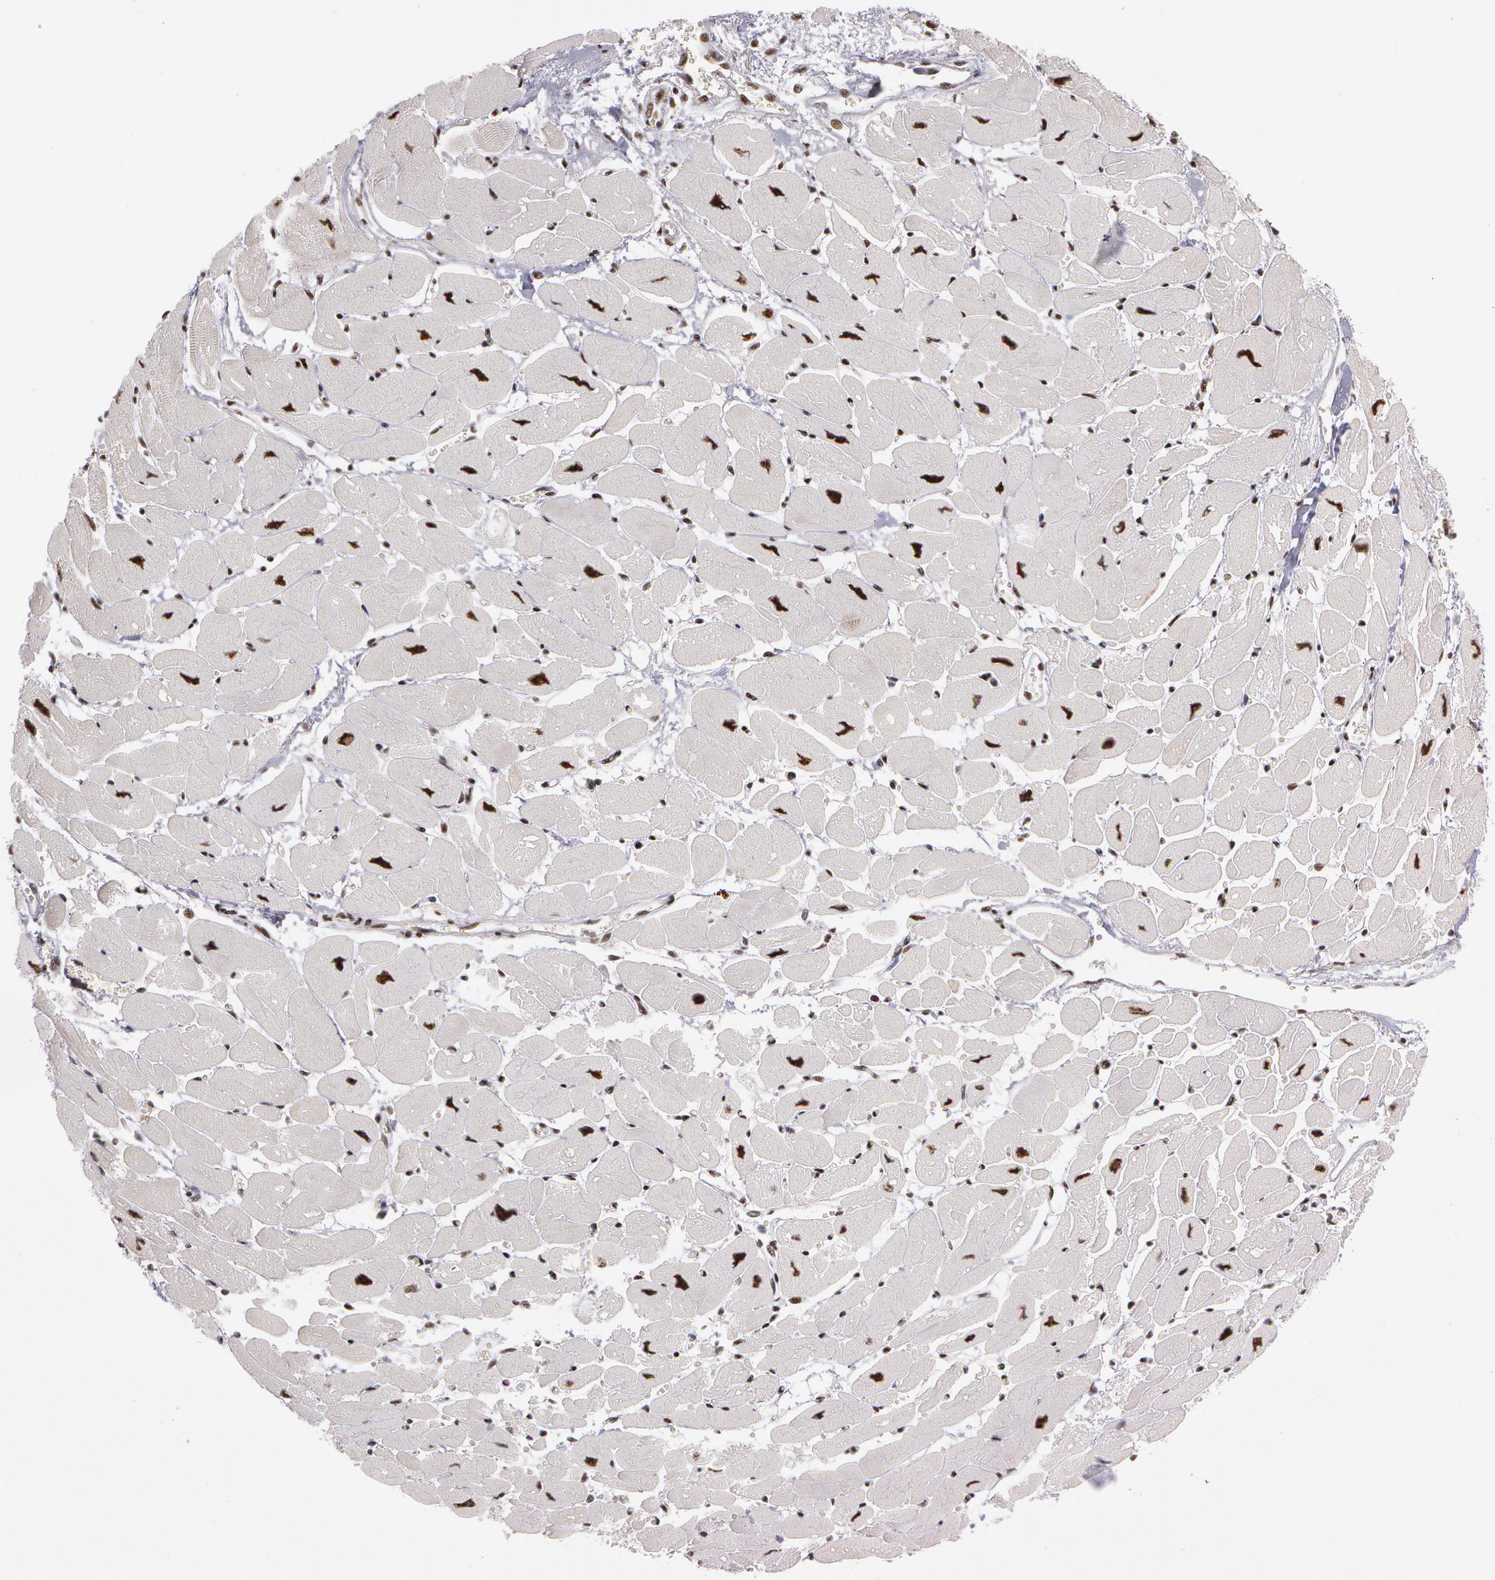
{"staining": {"intensity": "moderate", "quantity": ">75%", "location": "nuclear"}, "tissue": "heart muscle", "cell_type": "Cardiomyocytes", "image_type": "normal", "snomed": [{"axis": "morphology", "description": "Normal tissue, NOS"}, {"axis": "topography", "description": "Heart"}], "caption": "DAB (3,3'-diaminobenzidine) immunohistochemical staining of unremarkable human heart muscle shows moderate nuclear protein positivity in approximately >75% of cardiomyocytes. The staining was performed using DAB (3,3'-diaminobenzidine) to visualize the protein expression in brown, while the nuclei were stained in blue with hematoxylin (Magnification: 20x).", "gene": "PNN", "patient": {"sex": "female", "age": 54}}